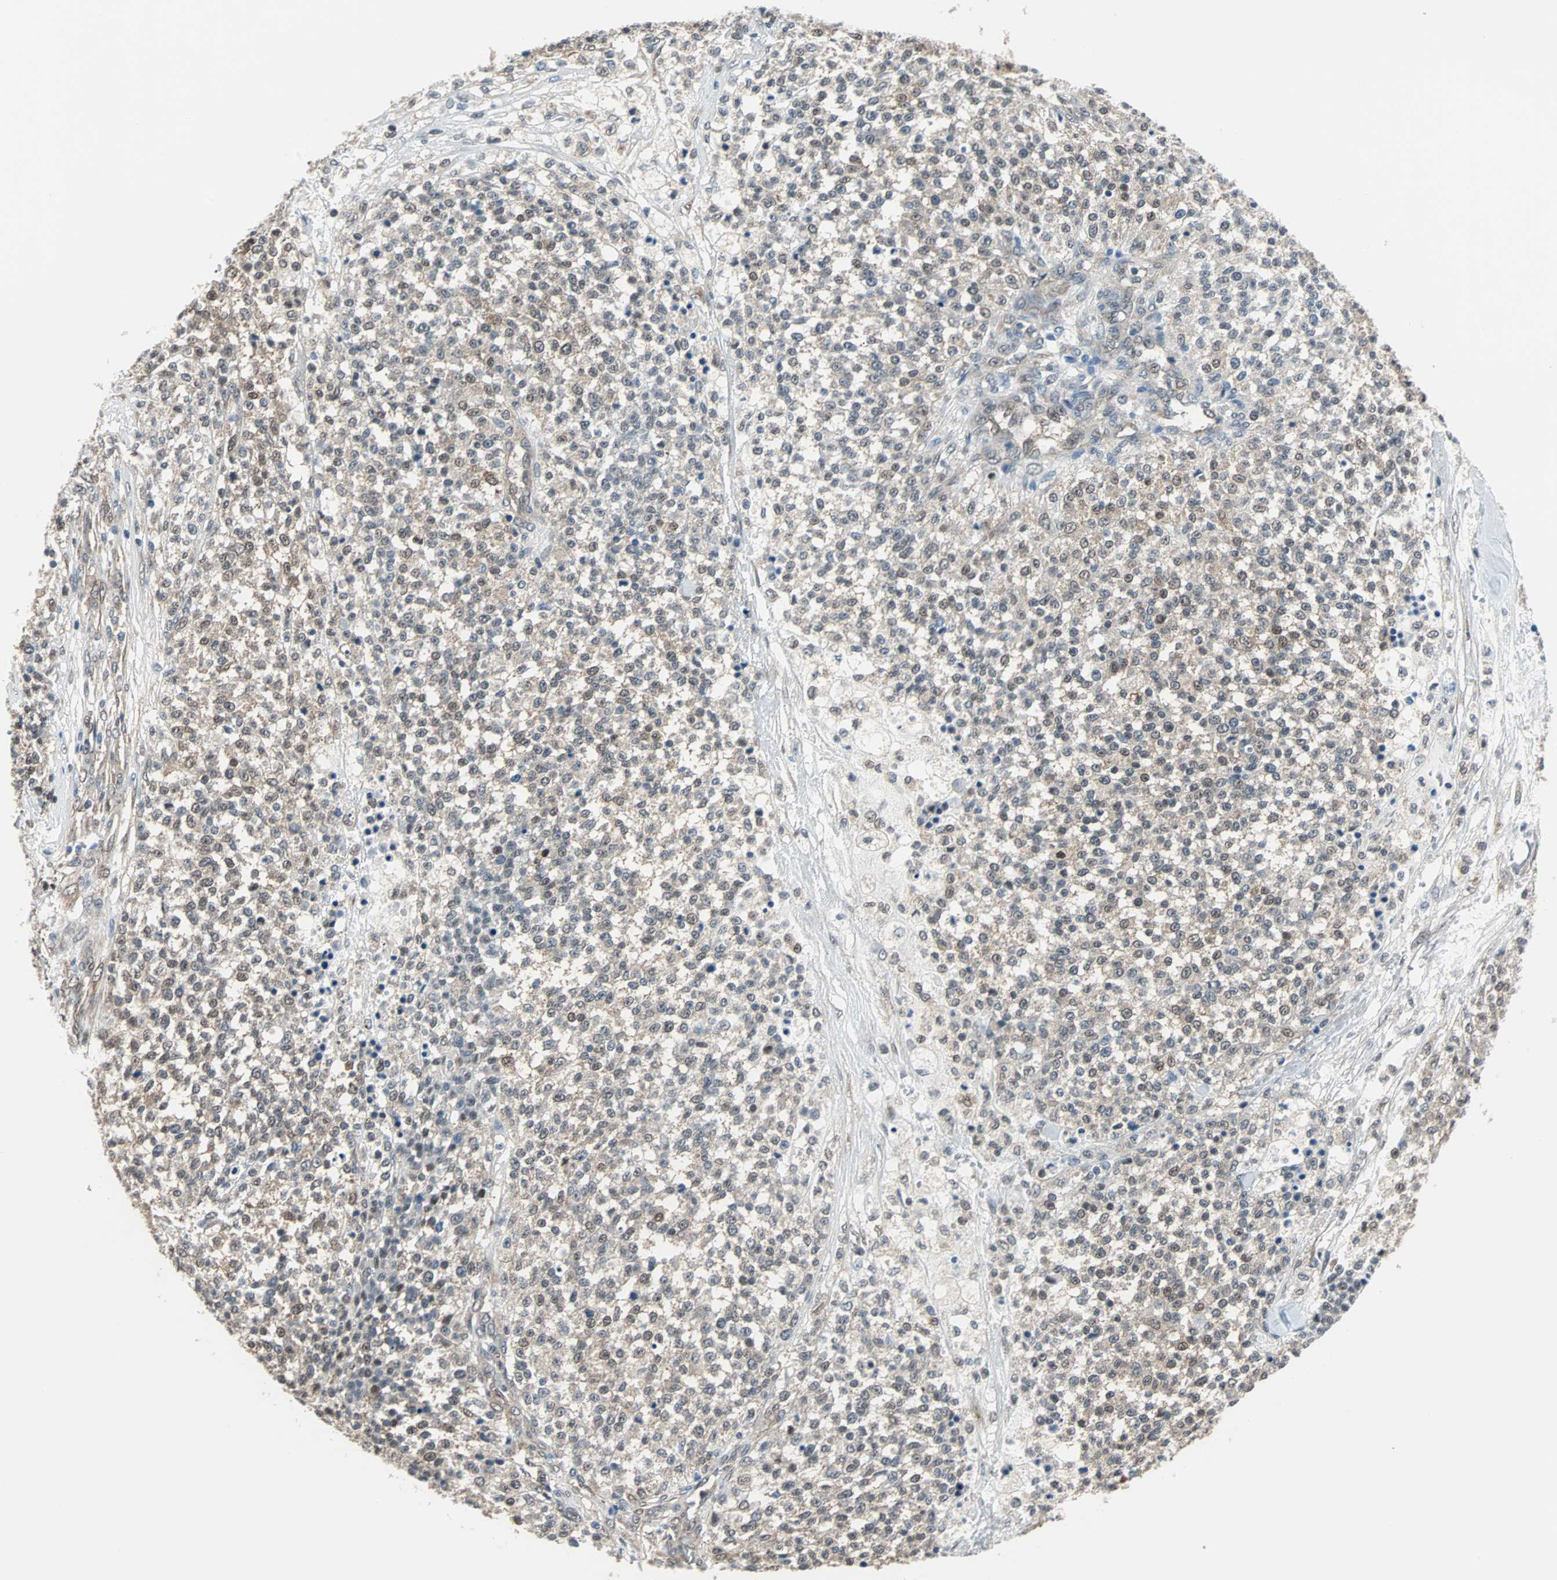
{"staining": {"intensity": "weak", "quantity": ">75%", "location": "cytoplasmic/membranous"}, "tissue": "testis cancer", "cell_type": "Tumor cells", "image_type": "cancer", "snomed": [{"axis": "morphology", "description": "Seminoma, NOS"}, {"axis": "topography", "description": "Testis"}], "caption": "Tumor cells reveal weak cytoplasmic/membranous expression in about >75% of cells in testis seminoma.", "gene": "VCP", "patient": {"sex": "male", "age": 59}}